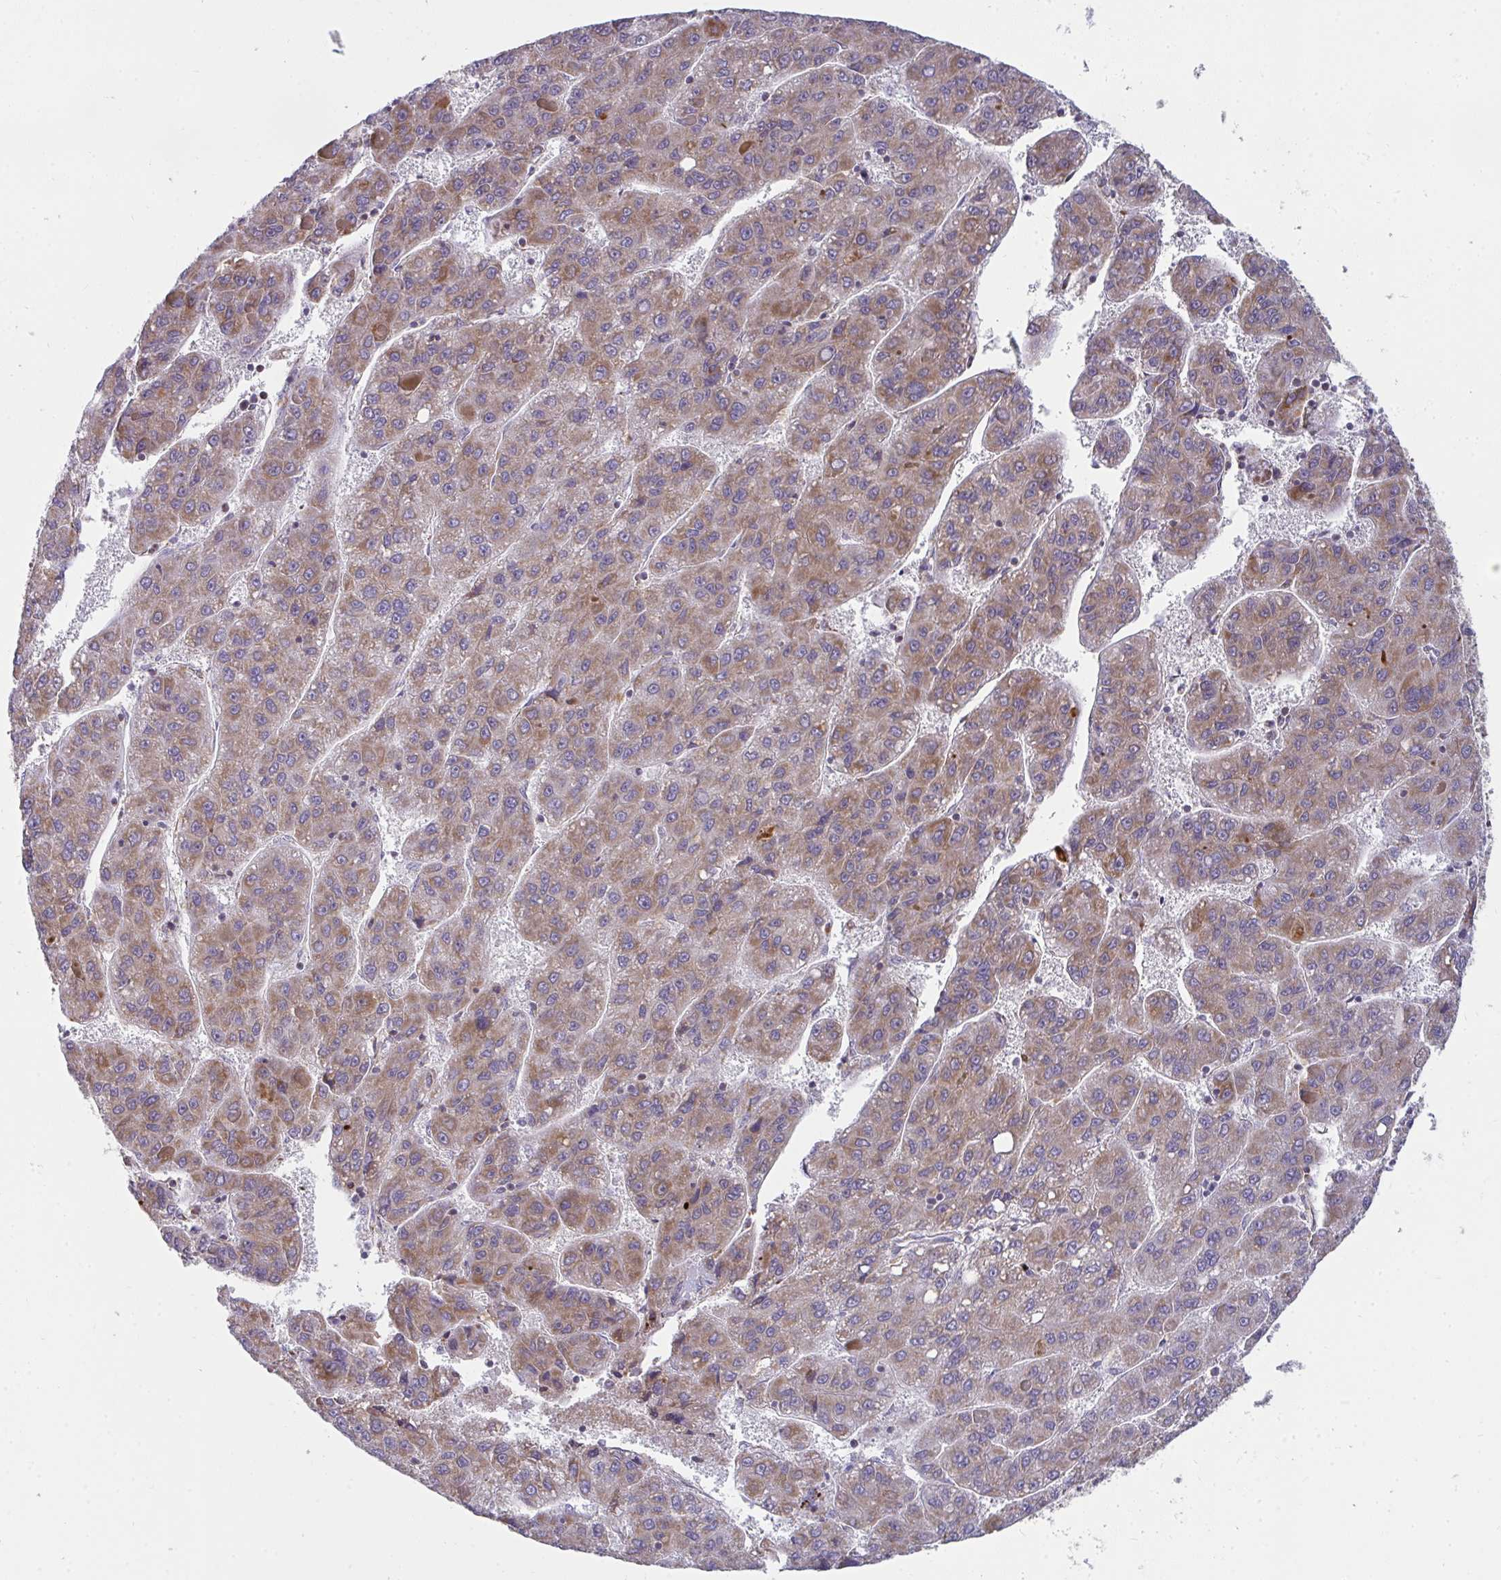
{"staining": {"intensity": "weak", "quantity": ">75%", "location": "cytoplasmic/membranous"}, "tissue": "liver cancer", "cell_type": "Tumor cells", "image_type": "cancer", "snomed": [{"axis": "morphology", "description": "Carcinoma, Hepatocellular, NOS"}, {"axis": "topography", "description": "Liver"}], "caption": "Protein analysis of liver cancer (hepatocellular carcinoma) tissue reveals weak cytoplasmic/membranous positivity in approximately >75% of tumor cells.", "gene": "FAHD1", "patient": {"sex": "female", "age": 82}}